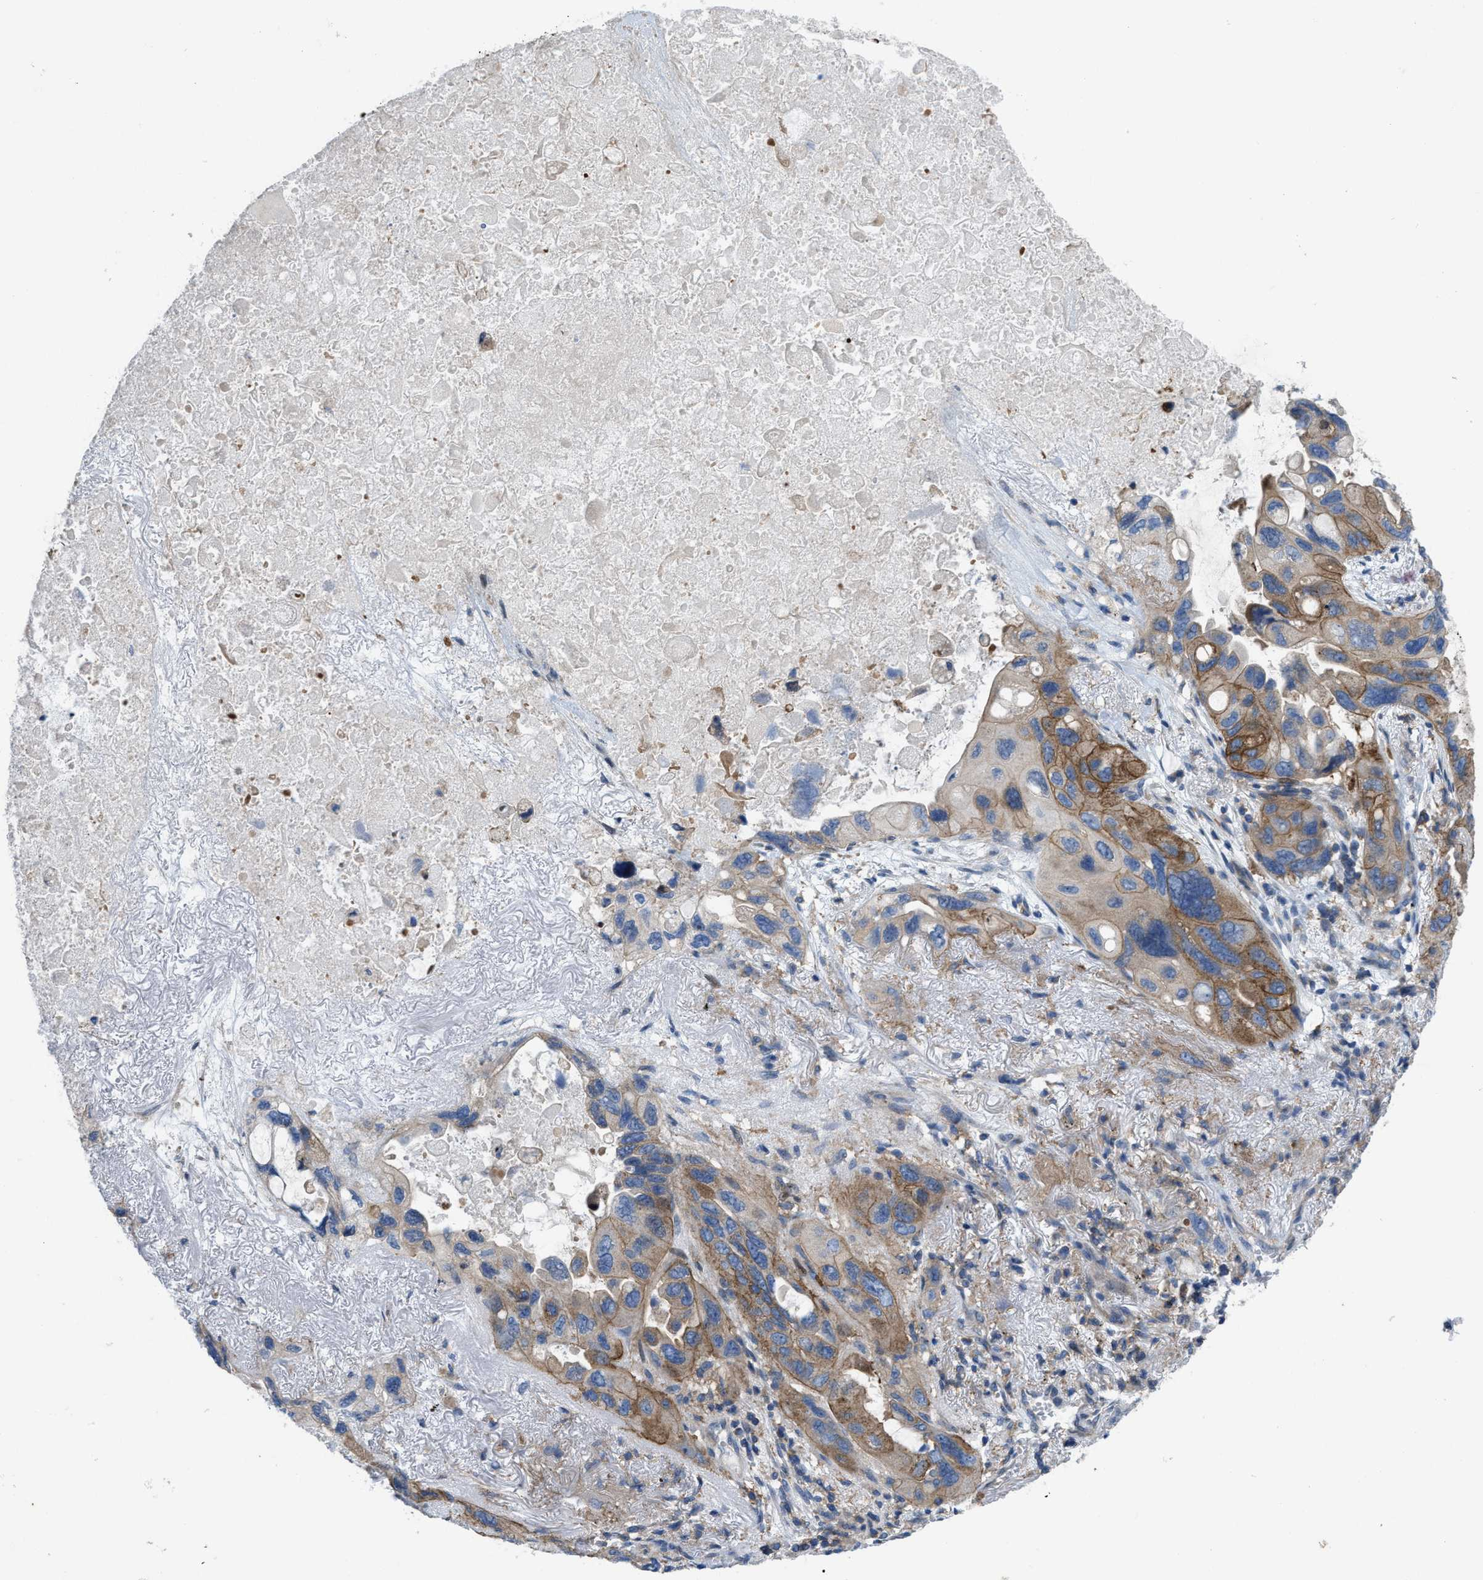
{"staining": {"intensity": "moderate", "quantity": ">75%", "location": "cytoplasmic/membranous"}, "tissue": "lung cancer", "cell_type": "Tumor cells", "image_type": "cancer", "snomed": [{"axis": "morphology", "description": "Squamous cell carcinoma, NOS"}, {"axis": "topography", "description": "Lung"}], "caption": "The image reveals staining of lung cancer, revealing moderate cytoplasmic/membranous protein positivity (brown color) within tumor cells.", "gene": "MYO18A", "patient": {"sex": "female", "age": 73}}